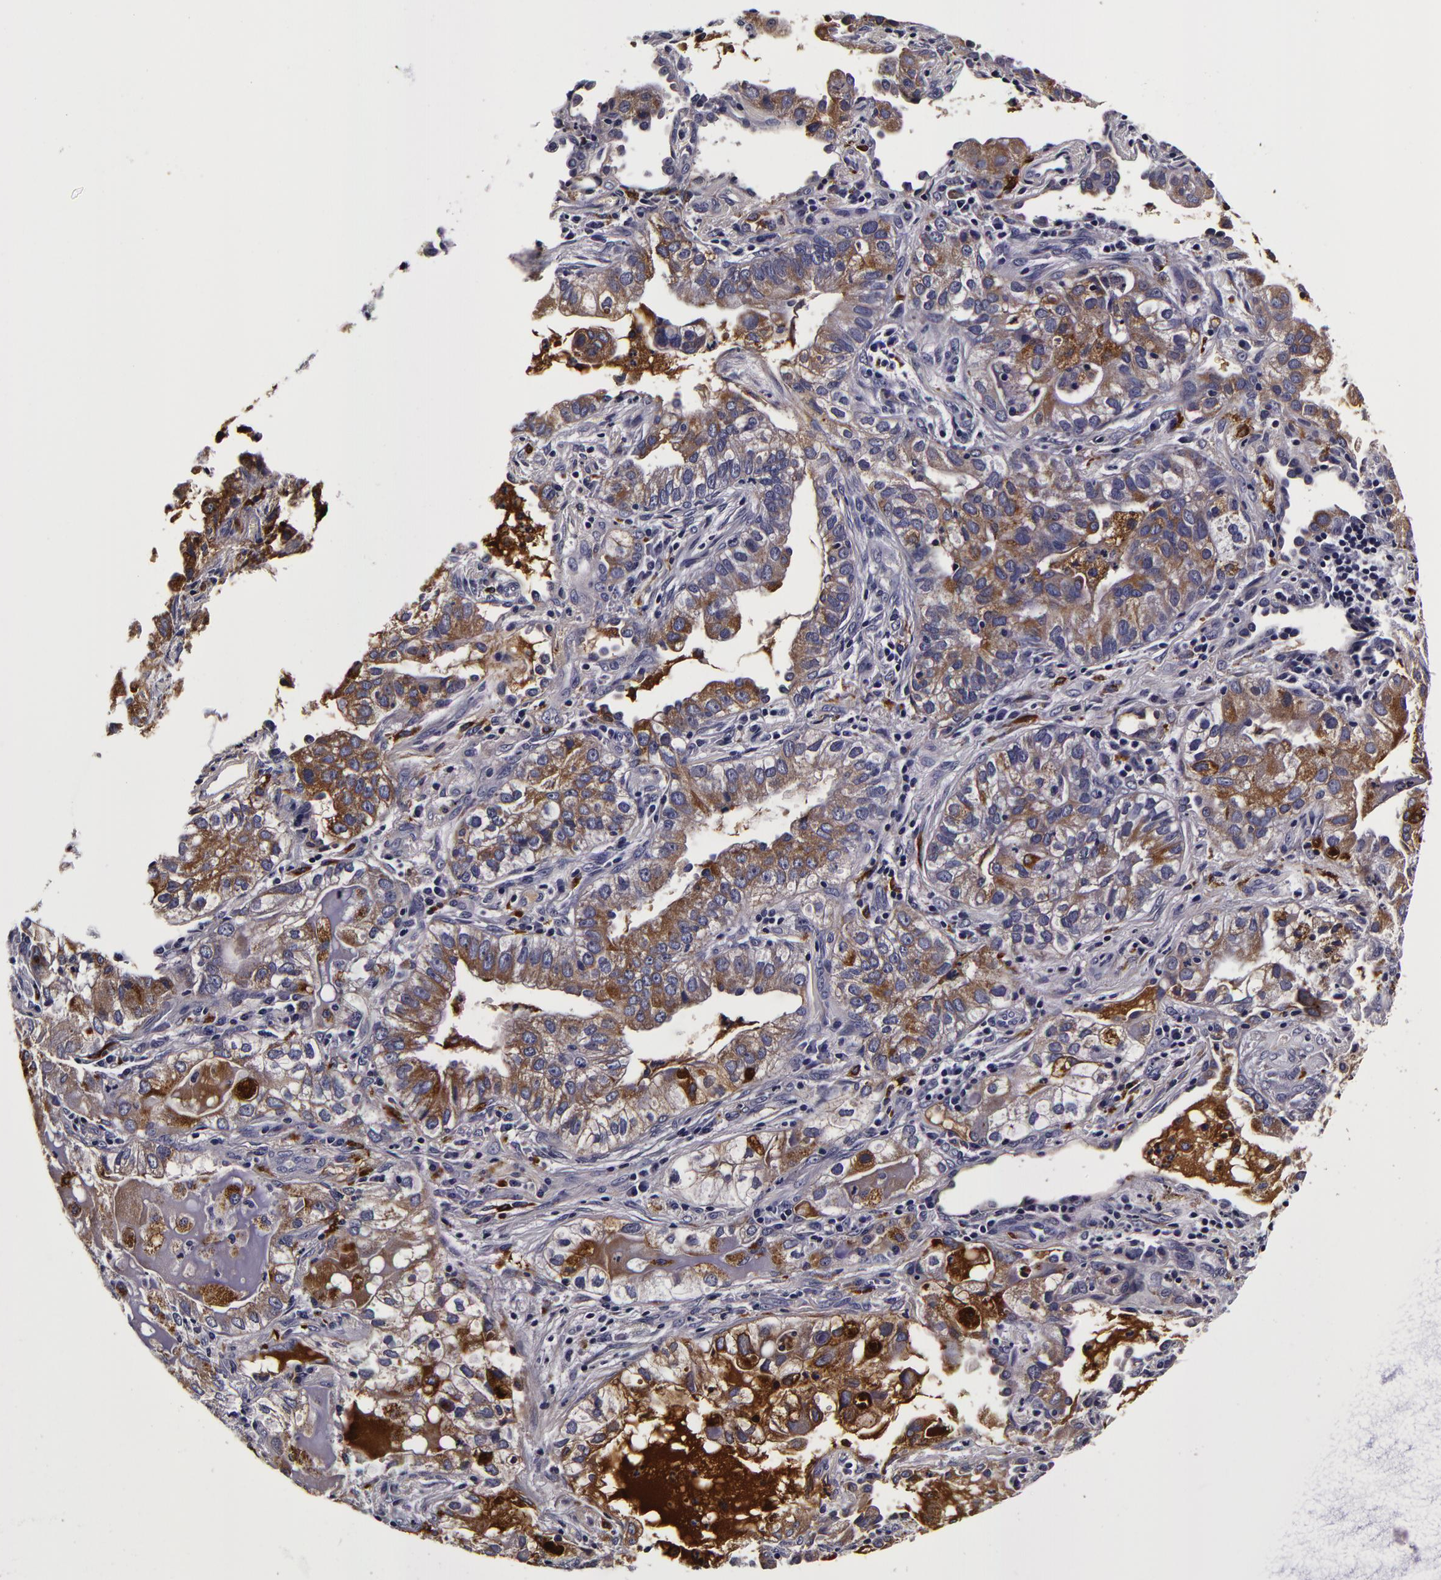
{"staining": {"intensity": "weak", "quantity": "25%-75%", "location": "cytoplasmic/membranous"}, "tissue": "lung cancer", "cell_type": "Tumor cells", "image_type": "cancer", "snomed": [{"axis": "morphology", "description": "Adenocarcinoma, NOS"}, {"axis": "topography", "description": "Lung"}], "caption": "Human lung cancer stained for a protein (brown) reveals weak cytoplasmic/membranous positive staining in about 25%-75% of tumor cells.", "gene": "LGALS3BP", "patient": {"sex": "female", "age": 50}}